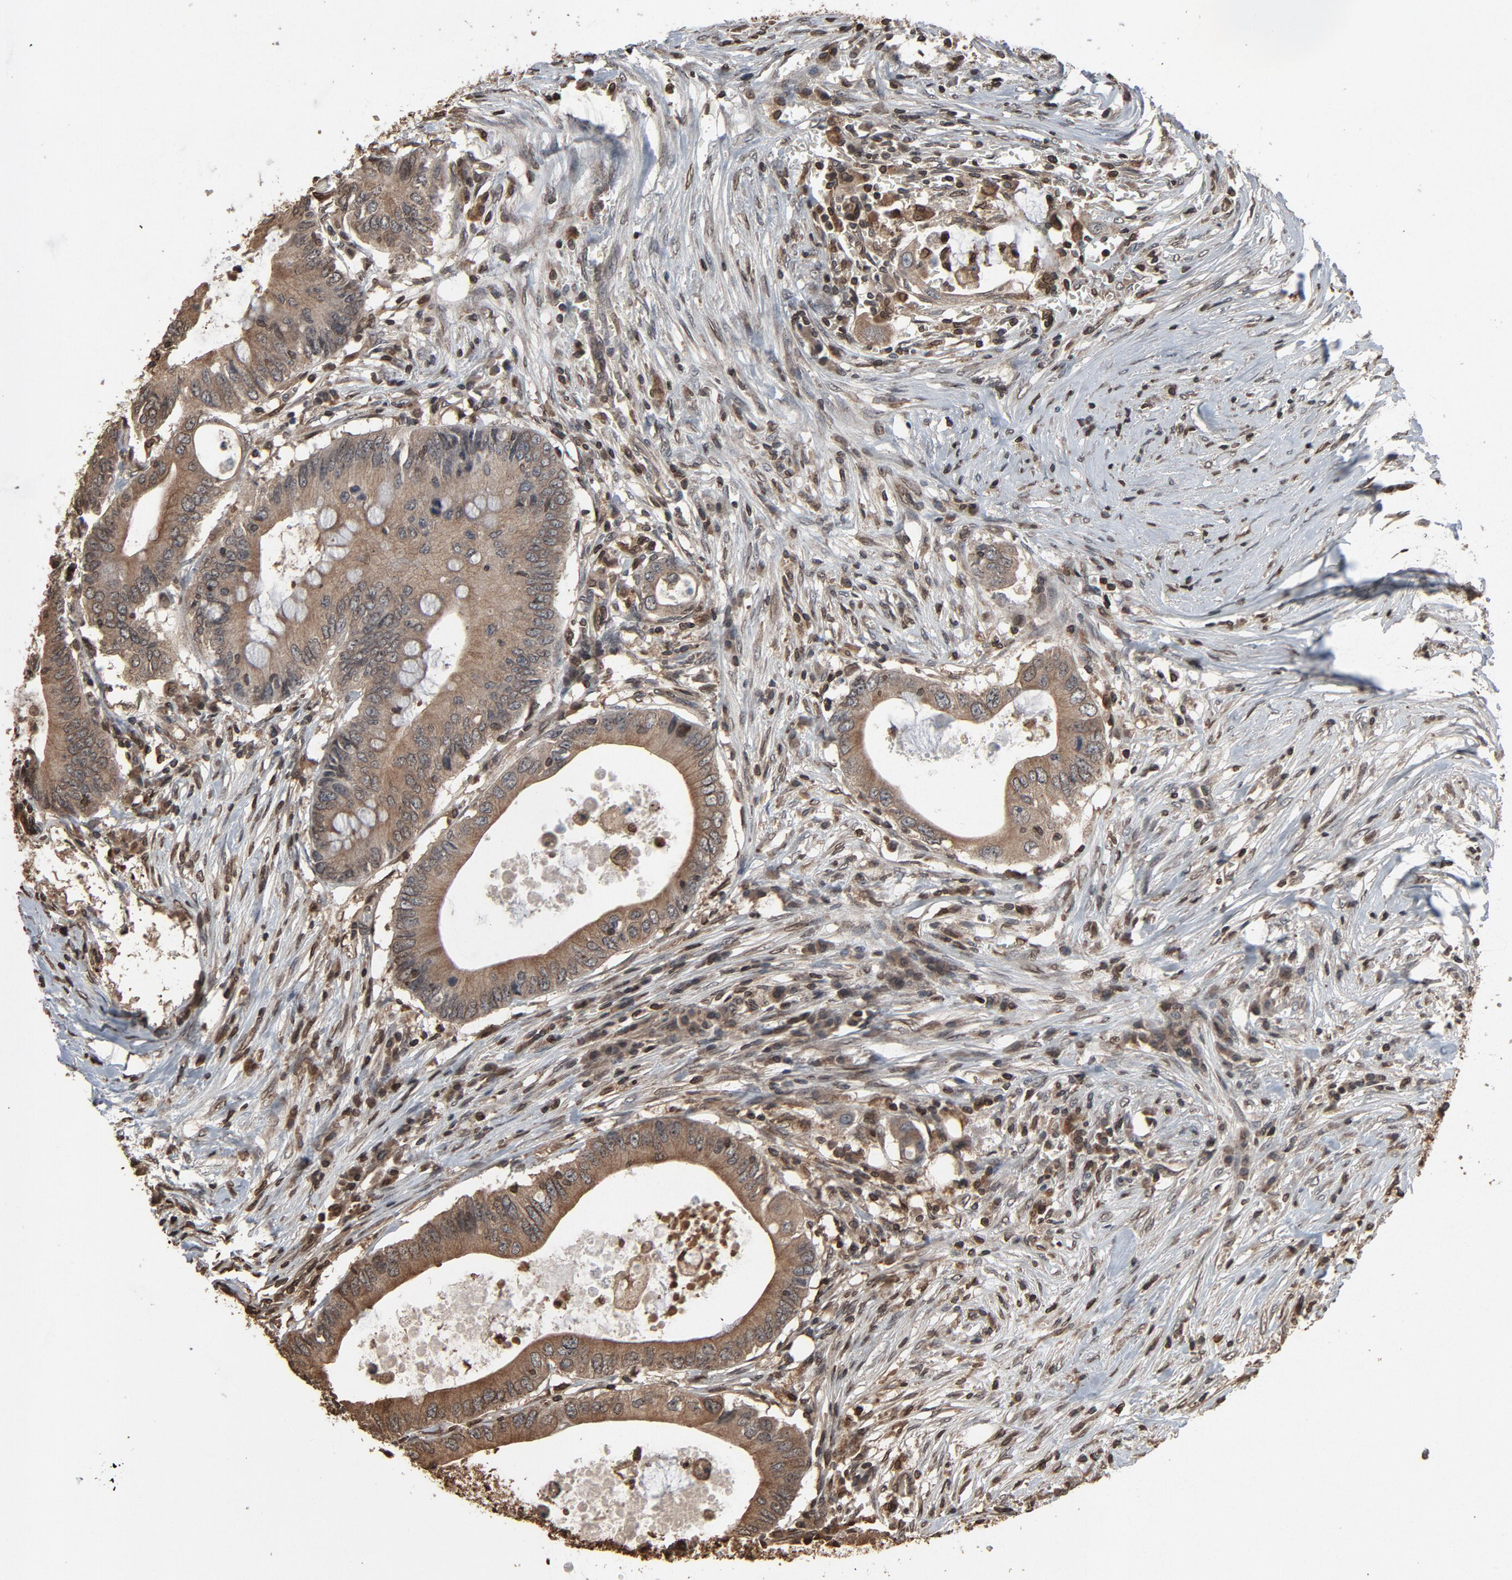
{"staining": {"intensity": "weak", "quantity": ">75%", "location": "cytoplasmic/membranous,nuclear"}, "tissue": "colorectal cancer", "cell_type": "Tumor cells", "image_type": "cancer", "snomed": [{"axis": "morphology", "description": "Adenocarcinoma, NOS"}, {"axis": "topography", "description": "Colon"}], "caption": "Colorectal cancer (adenocarcinoma) stained with DAB (3,3'-diaminobenzidine) immunohistochemistry shows low levels of weak cytoplasmic/membranous and nuclear positivity in about >75% of tumor cells.", "gene": "UBE2D1", "patient": {"sex": "male", "age": 71}}